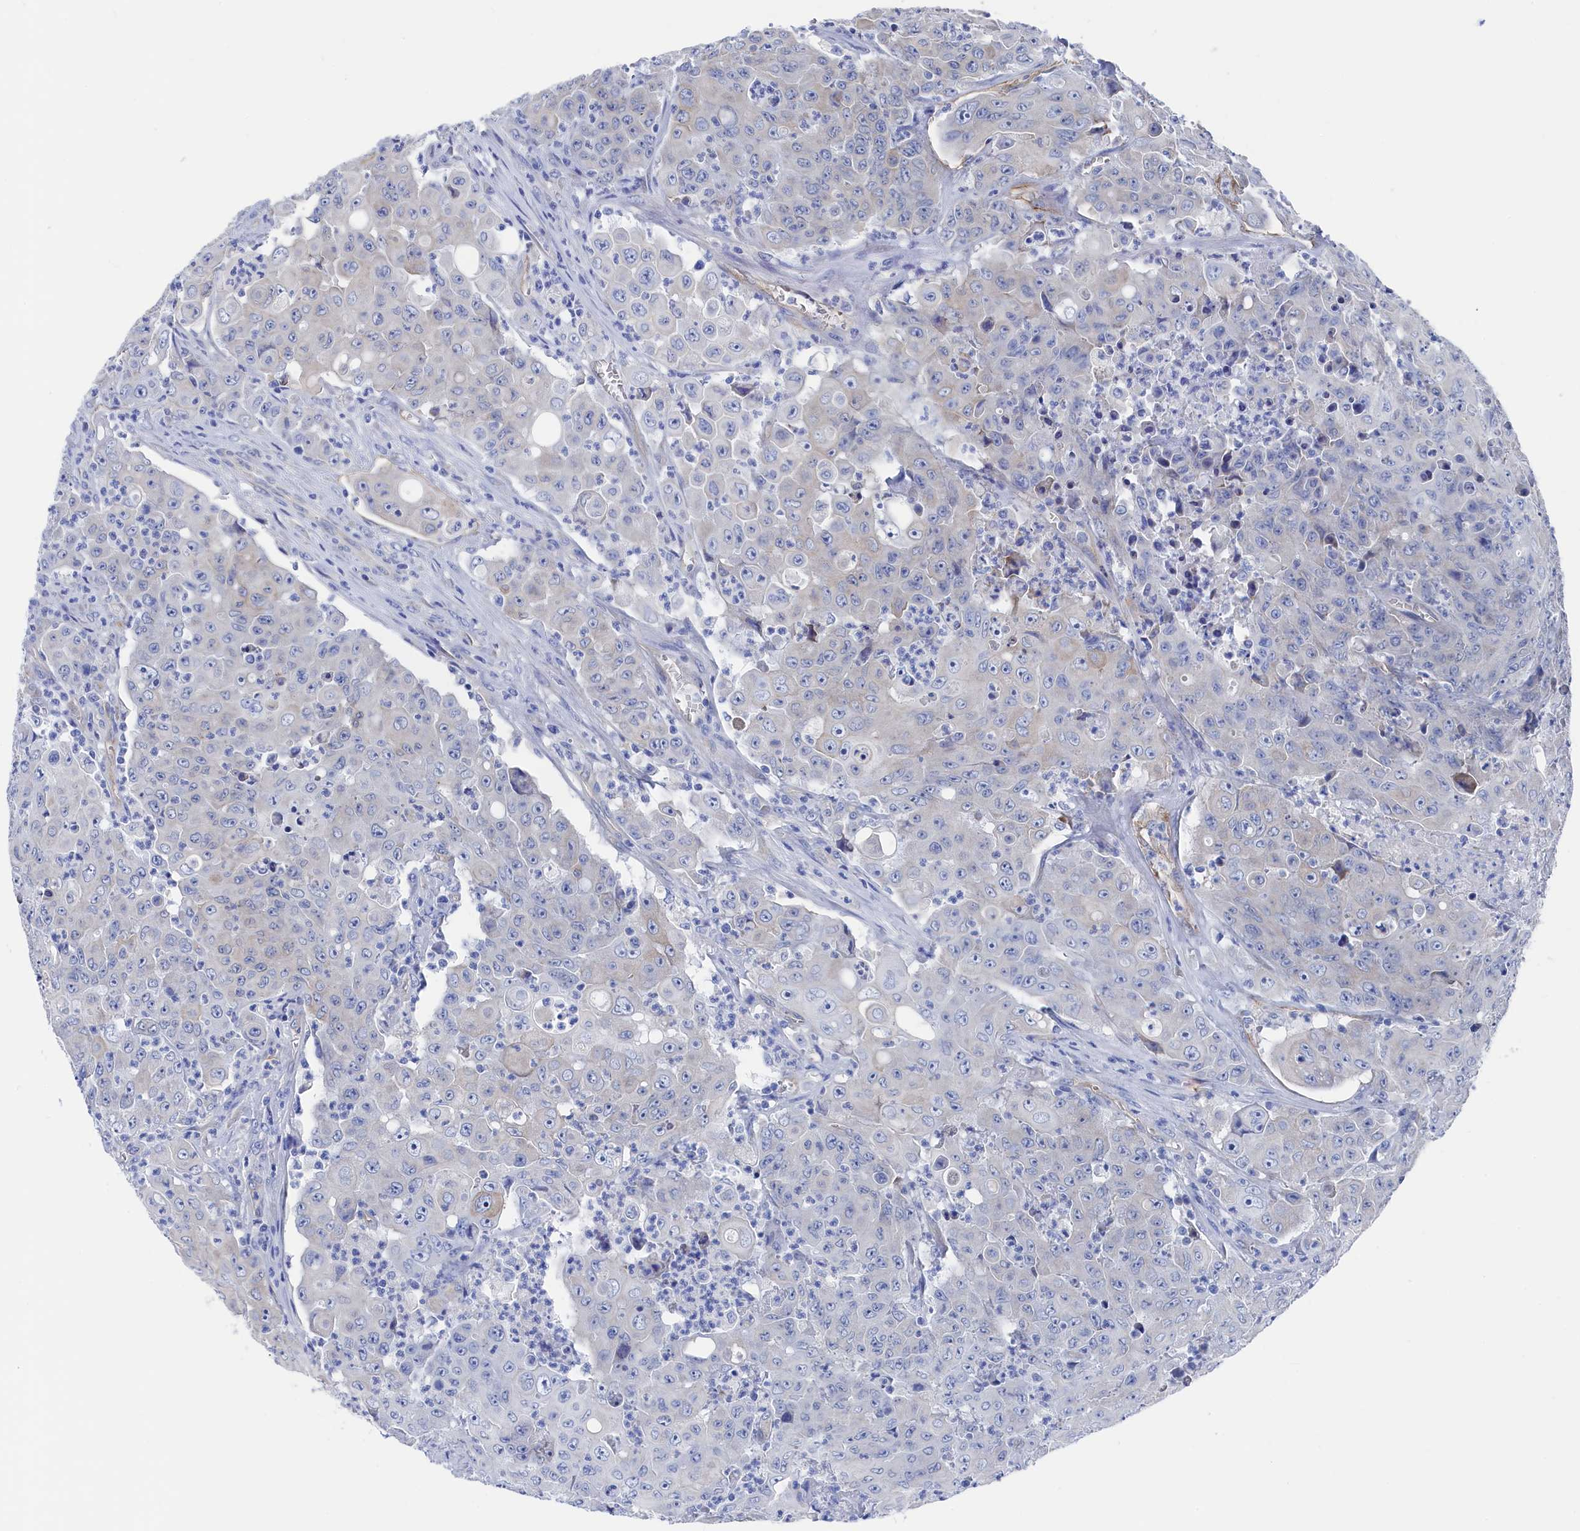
{"staining": {"intensity": "negative", "quantity": "none", "location": "none"}, "tissue": "colorectal cancer", "cell_type": "Tumor cells", "image_type": "cancer", "snomed": [{"axis": "morphology", "description": "Adenocarcinoma, NOS"}, {"axis": "topography", "description": "Colon"}], "caption": "Adenocarcinoma (colorectal) stained for a protein using immunohistochemistry displays no expression tumor cells.", "gene": "TMOD2", "patient": {"sex": "male", "age": 51}}